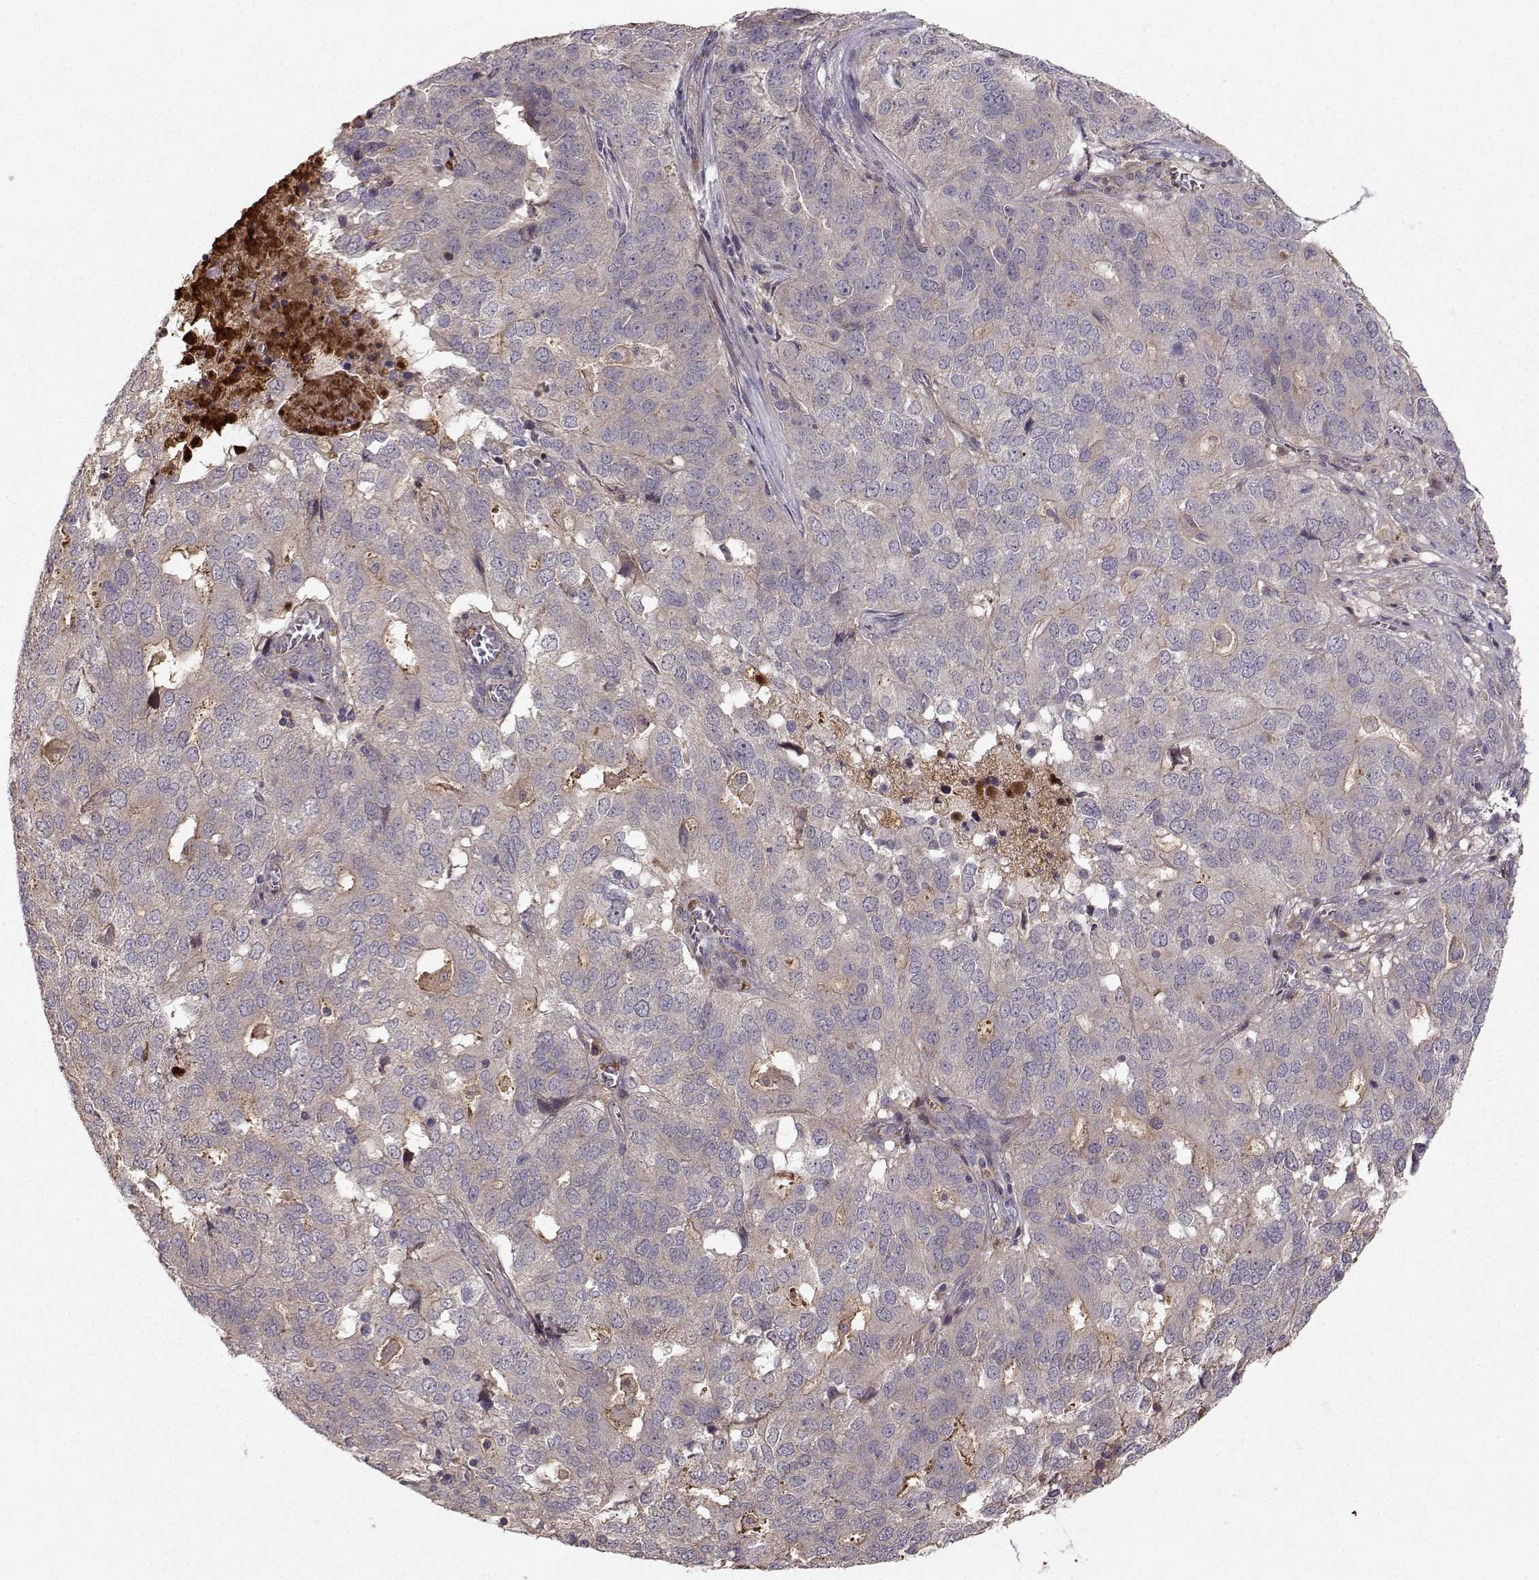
{"staining": {"intensity": "negative", "quantity": "none", "location": "none"}, "tissue": "ovarian cancer", "cell_type": "Tumor cells", "image_type": "cancer", "snomed": [{"axis": "morphology", "description": "Carcinoma, endometroid"}, {"axis": "topography", "description": "Soft tissue"}, {"axis": "topography", "description": "Ovary"}], "caption": "Immunohistochemistry of human ovarian endometroid carcinoma exhibits no staining in tumor cells. The staining was performed using DAB to visualize the protein expression in brown, while the nuclei were stained in blue with hematoxylin (Magnification: 20x).", "gene": "WNT6", "patient": {"sex": "female", "age": 52}}